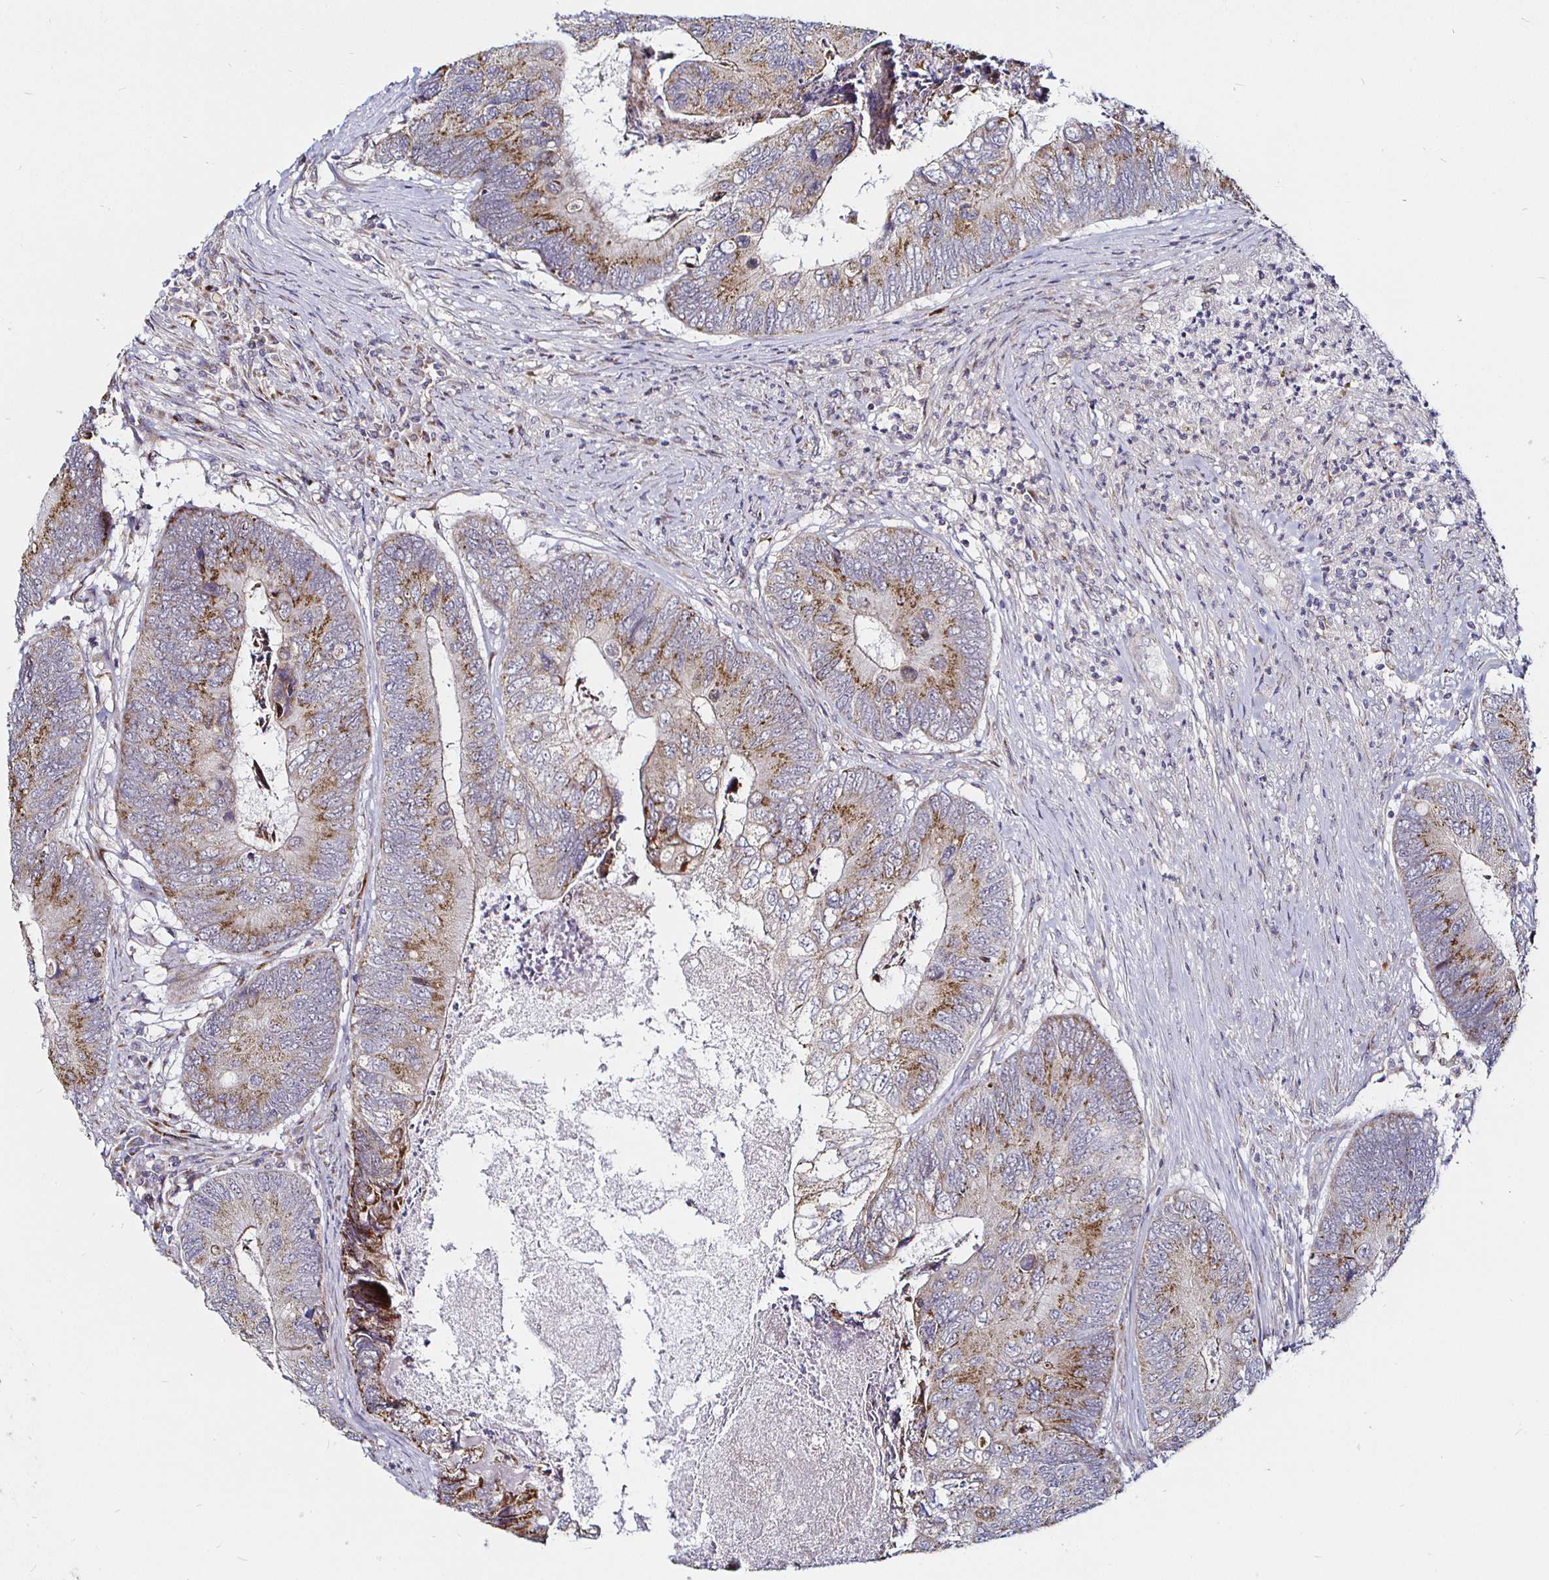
{"staining": {"intensity": "moderate", "quantity": "25%-75%", "location": "cytoplasmic/membranous"}, "tissue": "colorectal cancer", "cell_type": "Tumor cells", "image_type": "cancer", "snomed": [{"axis": "morphology", "description": "Adenocarcinoma, NOS"}, {"axis": "topography", "description": "Colon"}], "caption": "Colorectal cancer stained with DAB (3,3'-diaminobenzidine) IHC displays medium levels of moderate cytoplasmic/membranous expression in approximately 25%-75% of tumor cells.", "gene": "ATG3", "patient": {"sex": "female", "age": 67}}